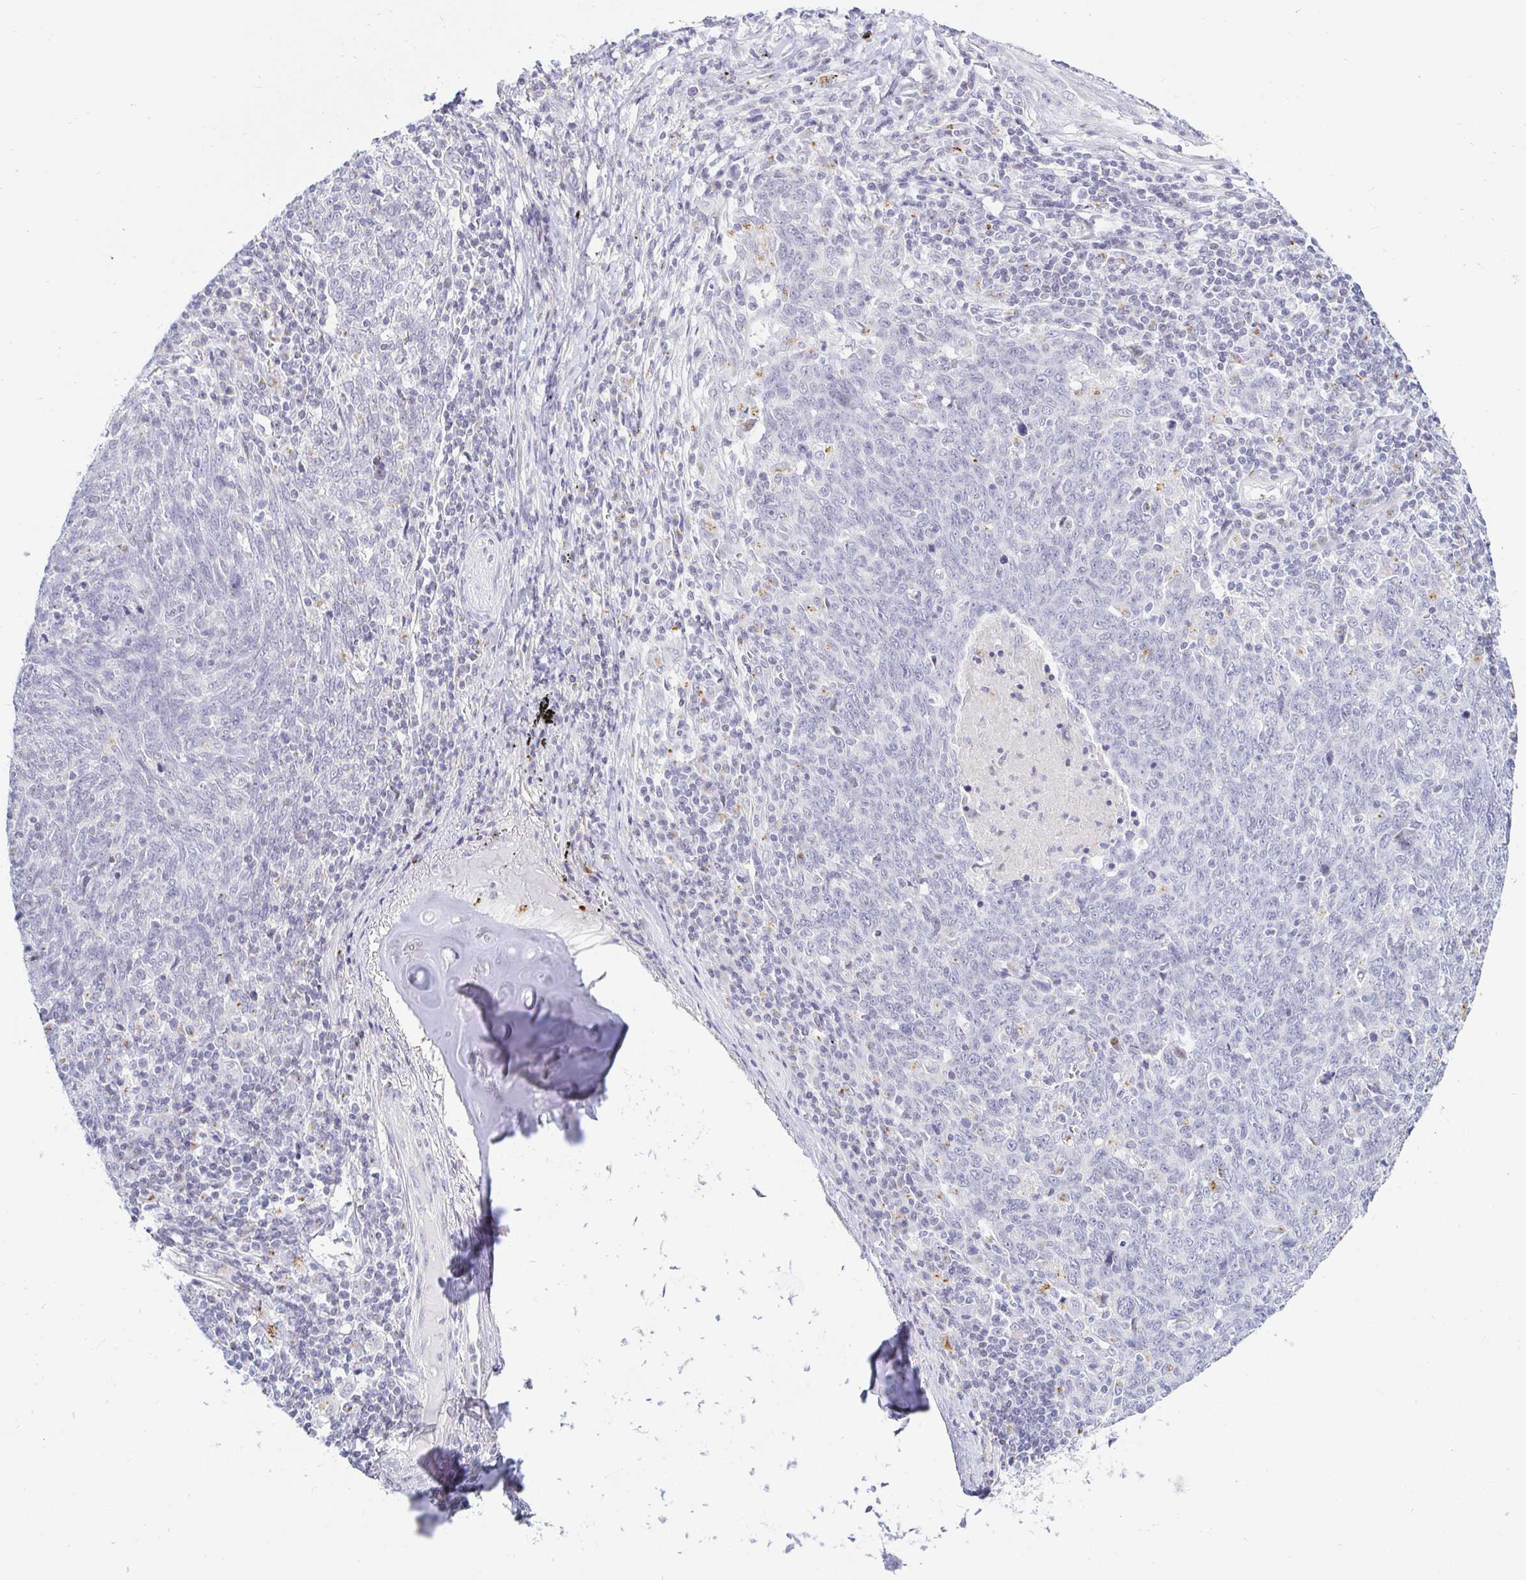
{"staining": {"intensity": "negative", "quantity": "none", "location": "none"}, "tissue": "lung cancer", "cell_type": "Tumor cells", "image_type": "cancer", "snomed": [{"axis": "morphology", "description": "Squamous cell carcinoma, NOS"}, {"axis": "topography", "description": "Lung"}], "caption": "Immunohistochemical staining of human lung cancer displays no significant positivity in tumor cells.", "gene": "OR51D1", "patient": {"sex": "female", "age": 72}}